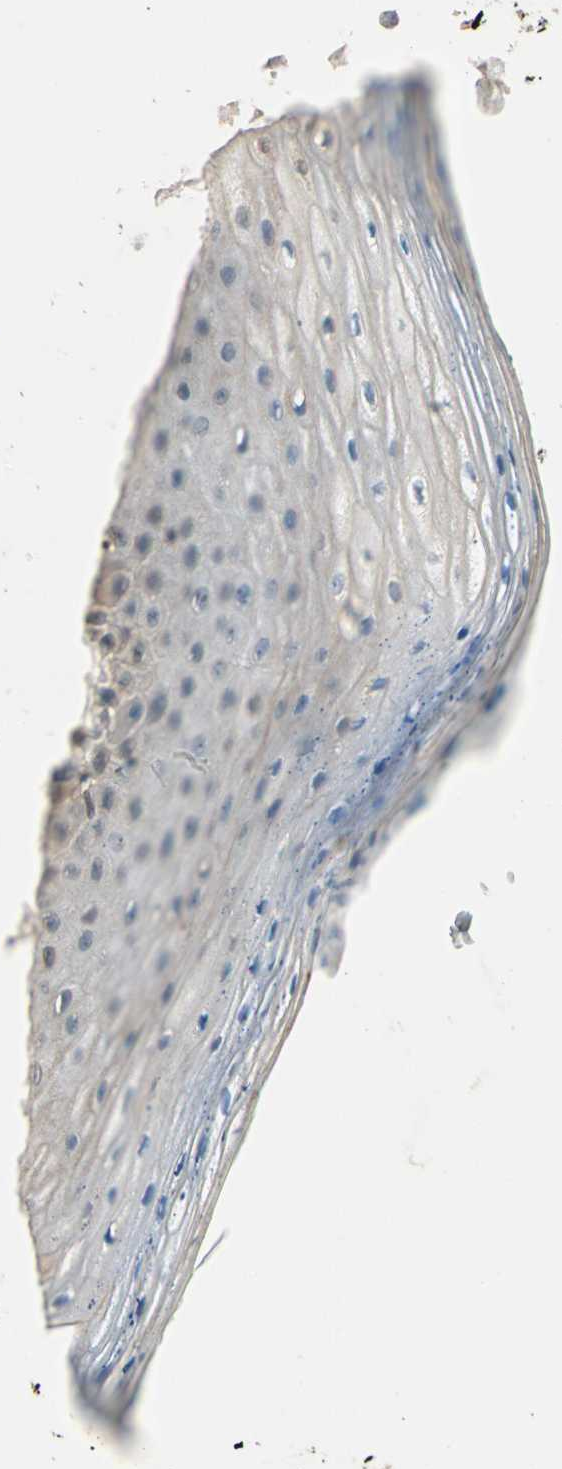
{"staining": {"intensity": "weak", "quantity": "25%-75%", "location": "cytoplasmic/membranous,nuclear"}, "tissue": "oral mucosa", "cell_type": "Squamous epithelial cells", "image_type": "normal", "snomed": [{"axis": "morphology", "description": "Normal tissue, NOS"}, {"axis": "morphology", "description": "Squamous cell carcinoma, NOS"}, {"axis": "topography", "description": "Skeletal muscle"}, {"axis": "topography", "description": "Oral tissue"}, {"axis": "topography", "description": "Head-Neck"}], "caption": "The histopathology image shows staining of normal oral mucosa, revealing weak cytoplasmic/membranous,nuclear protein expression (brown color) within squamous epithelial cells. (DAB (3,3'-diaminobenzidine) IHC with brightfield microscopy, high magnification).", "gene": "TASOR", "patient": {"sex": "female", "age": 84}}